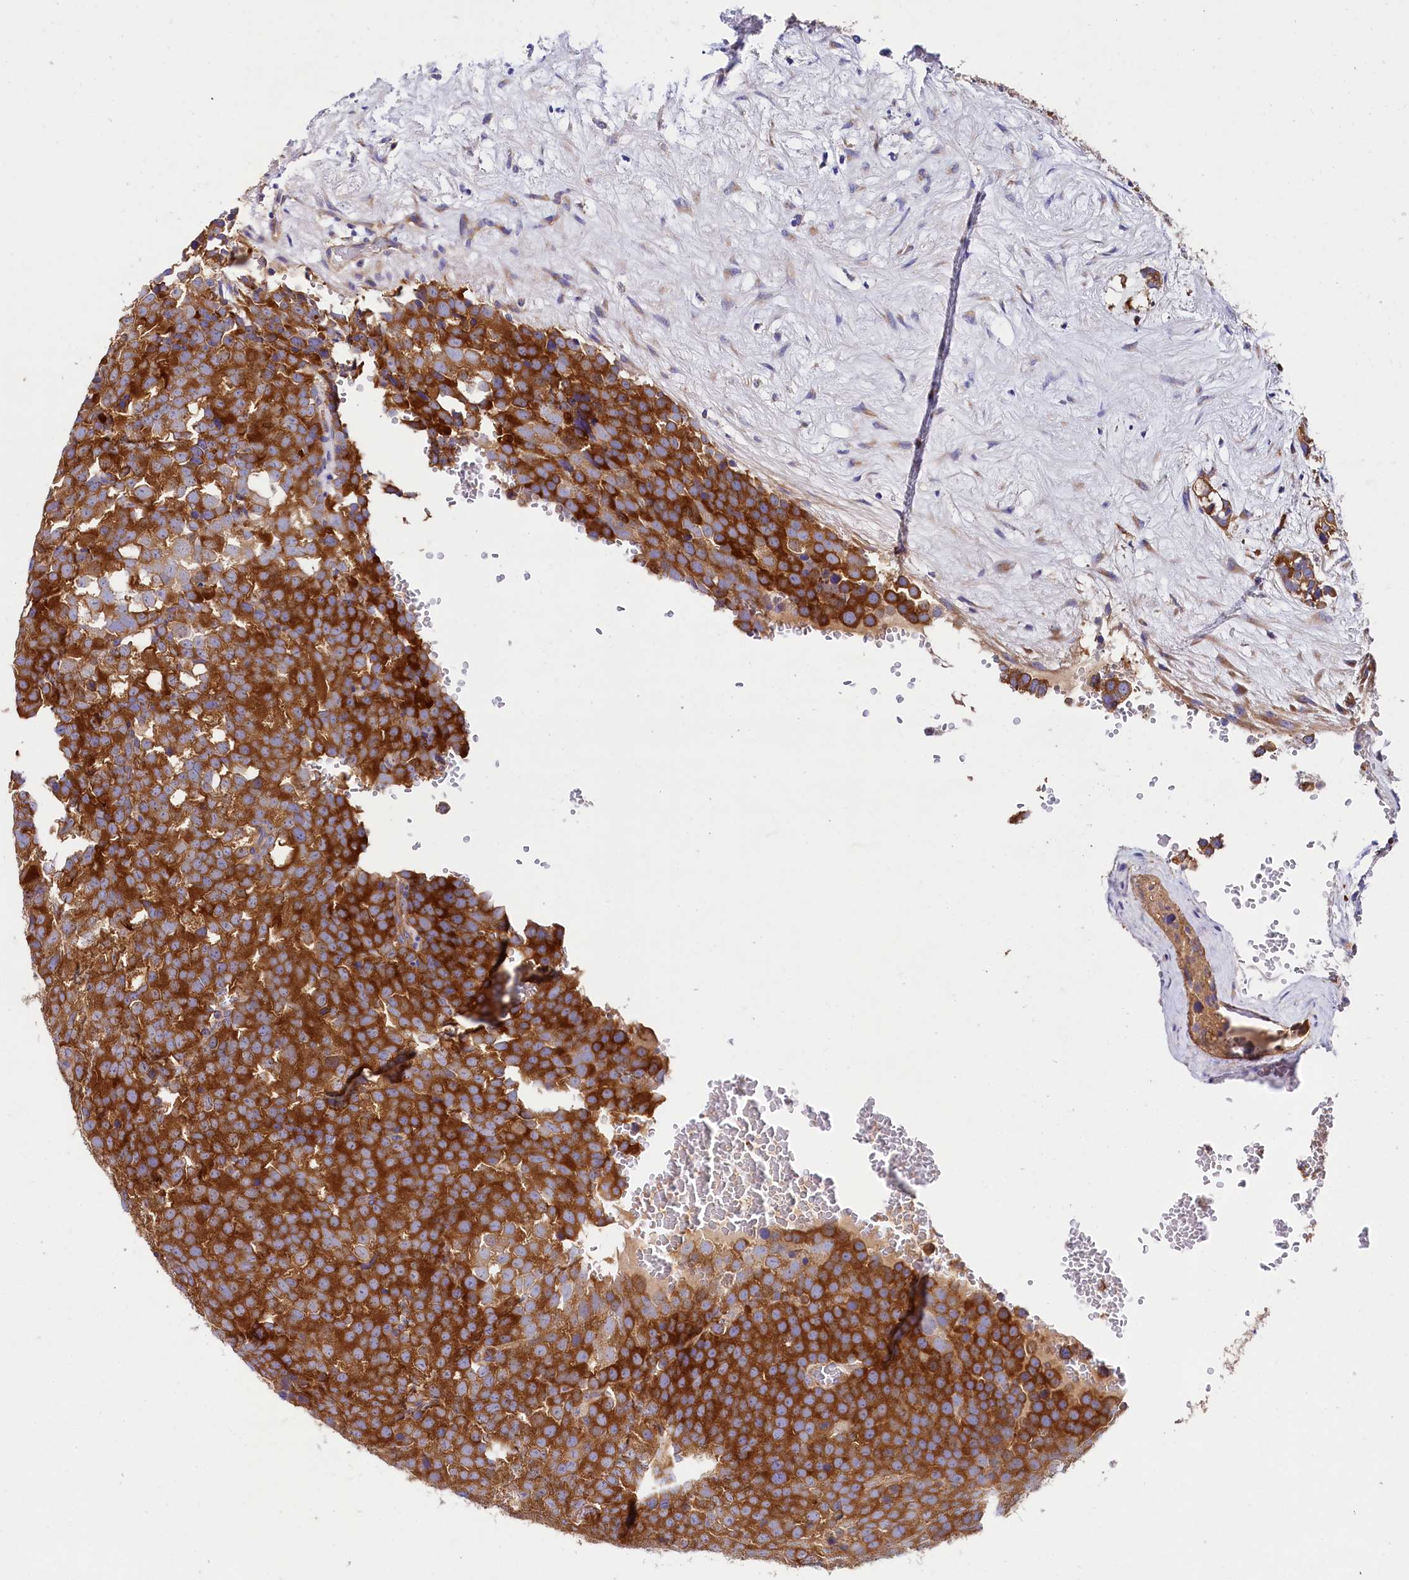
{"staining": {"intensity": "strong", "quantity": ">75%", "location": "cytoplasmic/membranous"}, "tissue": "testis cancer", "cell_type": "Tumor cells", "image_type": "cancer", "snomed": [{"axis": "morphology", "description": "Seminoma, NOS"}, {"axis": "topography", "description": "Testis"}], "caption": "A brown stain labels strong cytoplasmic/membranous staining of a protein in testis seminoma tumor cells.", "gene": "QARS1", "patient": {"sex": "male", "age": 71}}